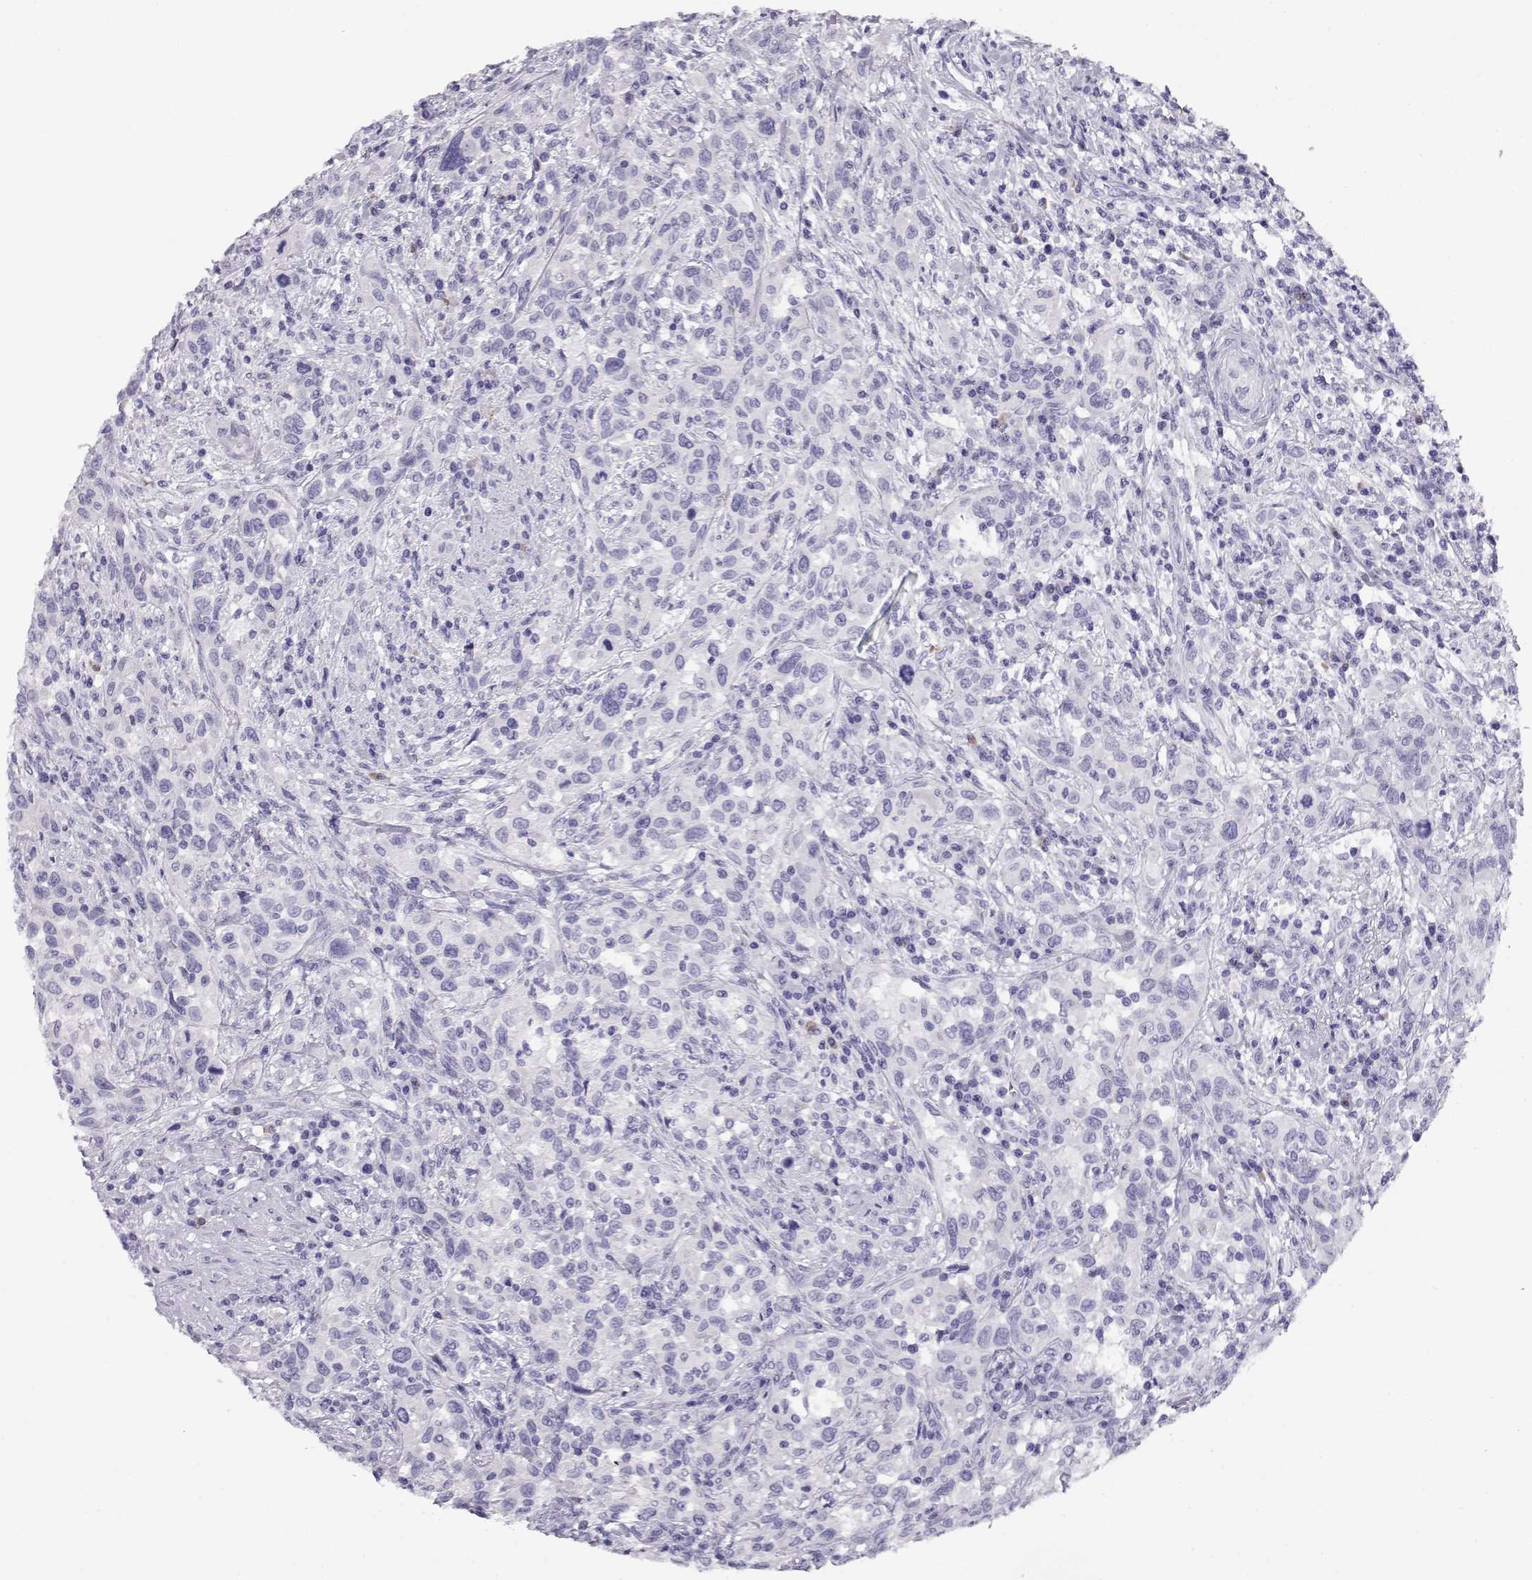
{"staining": {"intensity": "negative", "quantity": "none", "location": "none"}, "tissue": "urothelial cancer", "cell_type": "Tumor cells", "image_type": "cancer", "snomed": [{"axis": "morphology", "description": "Urothelial carcinoma, NOS"}, {"axis": "morphology", "description": "Urothelial carcinoma, High grade"}, {"axis": "topography", "description": "Urinary bladder"}], "caption": "Immunohistochemical staining of high-grade urothelial carcinoma shows no significant expression in tumor cells. (Immunohistochemistry (ihc), brightfield microscopy, high magnification).", "gene": "CRX", "patient": {"sex": "female", "age": 64}}